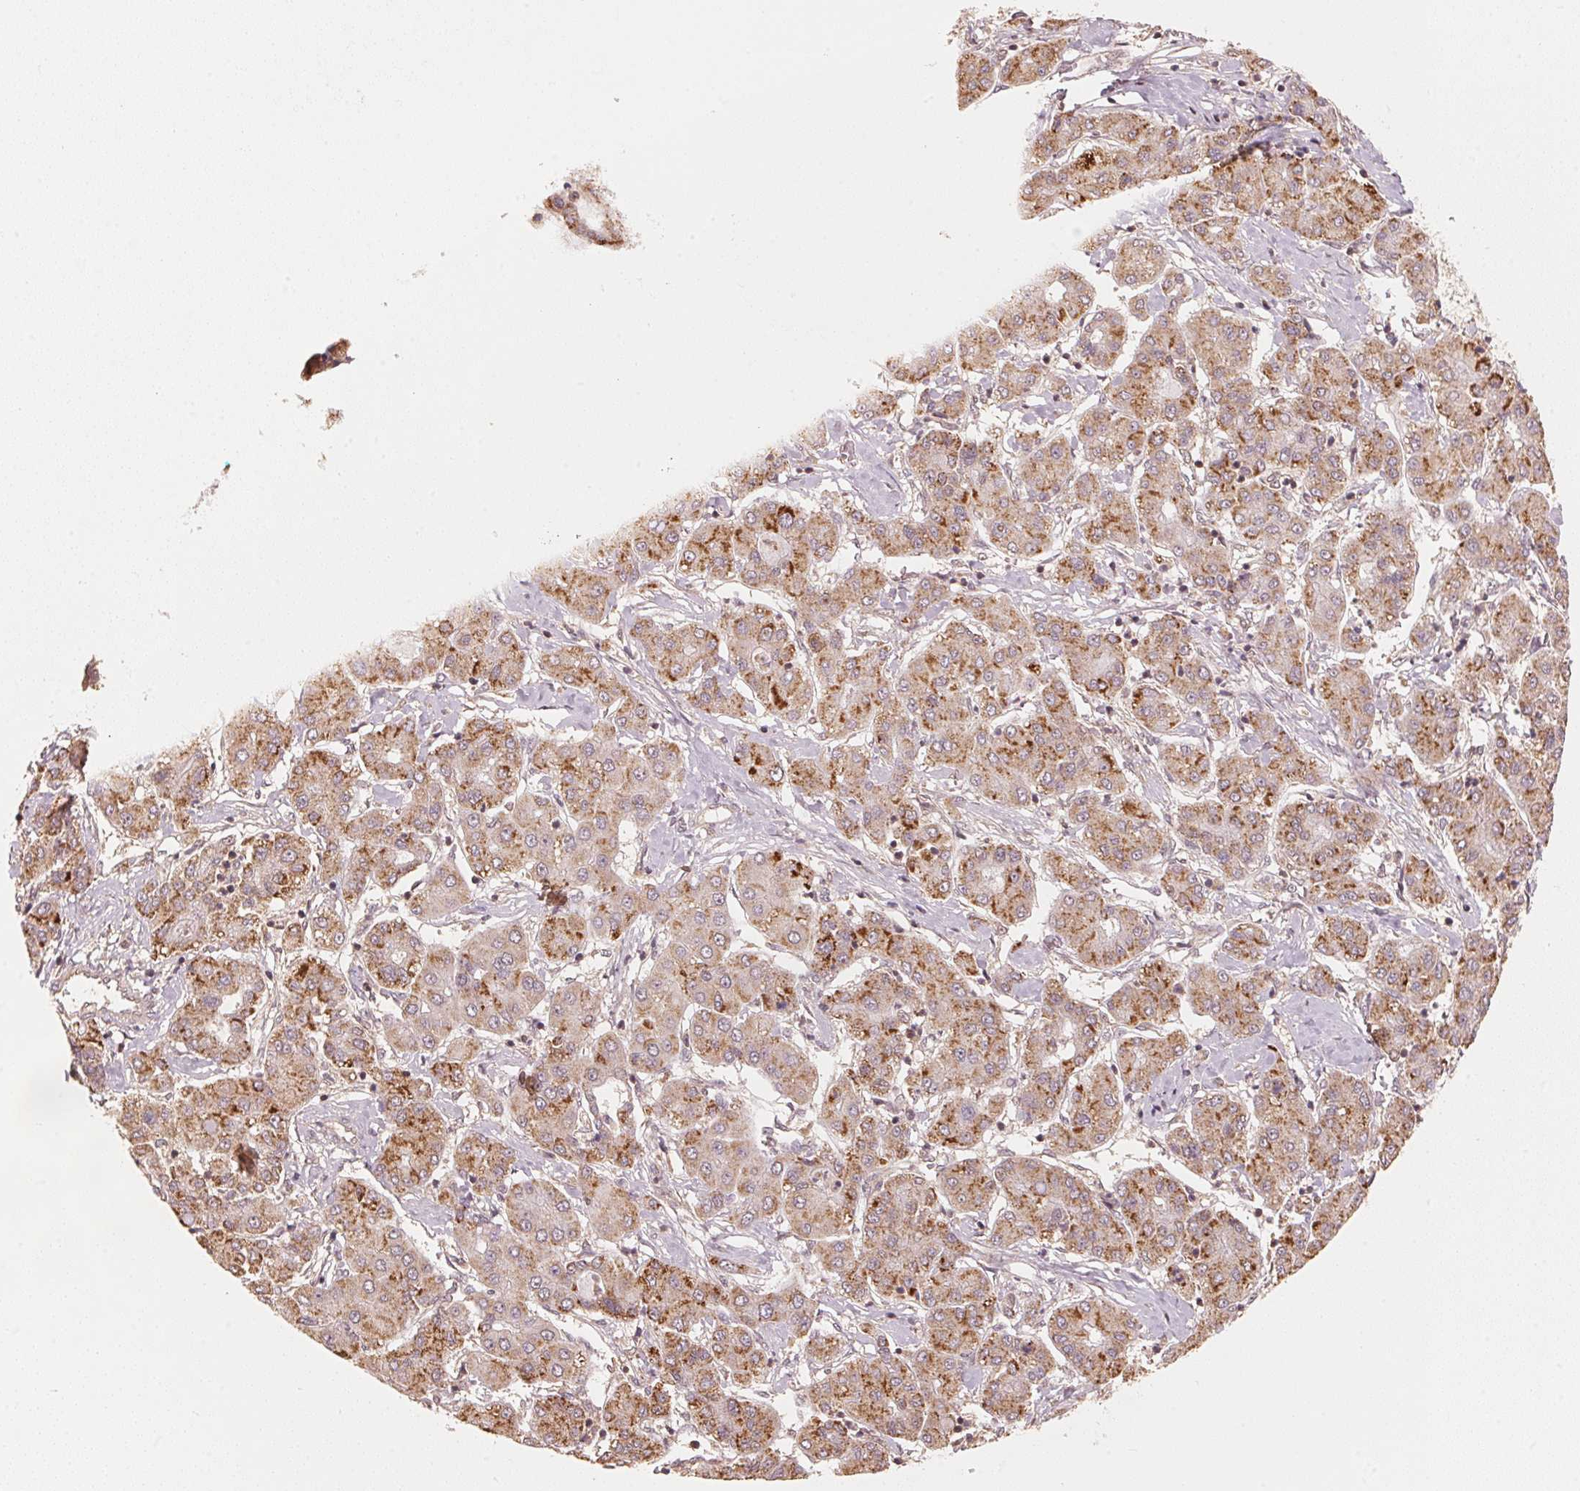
{"staining": {"intensity": "moderate", "quantity": ">75%", "location": "cytoplasmic/membranous"}, "tissue": "liver cancer", "cell_type": "Tumor cells", "image_type": "cancer", "snomed": [{"axis": "morphology", "description": "Carcinoma, Hepatocellular, NOS"}, {"axis": "topography", "description": "Liver"}], "caption": "The histopathology image displays a brown stain indicating the presence of a protein in the cytoplasmic/membranous of tumor cells in liver hepatocellular carcinoma. (brown staining indicates protein expression, while blue staining denotes nuclei).", "gene": "C2orf73", "patient": {"sex": "male", "age": 65}}